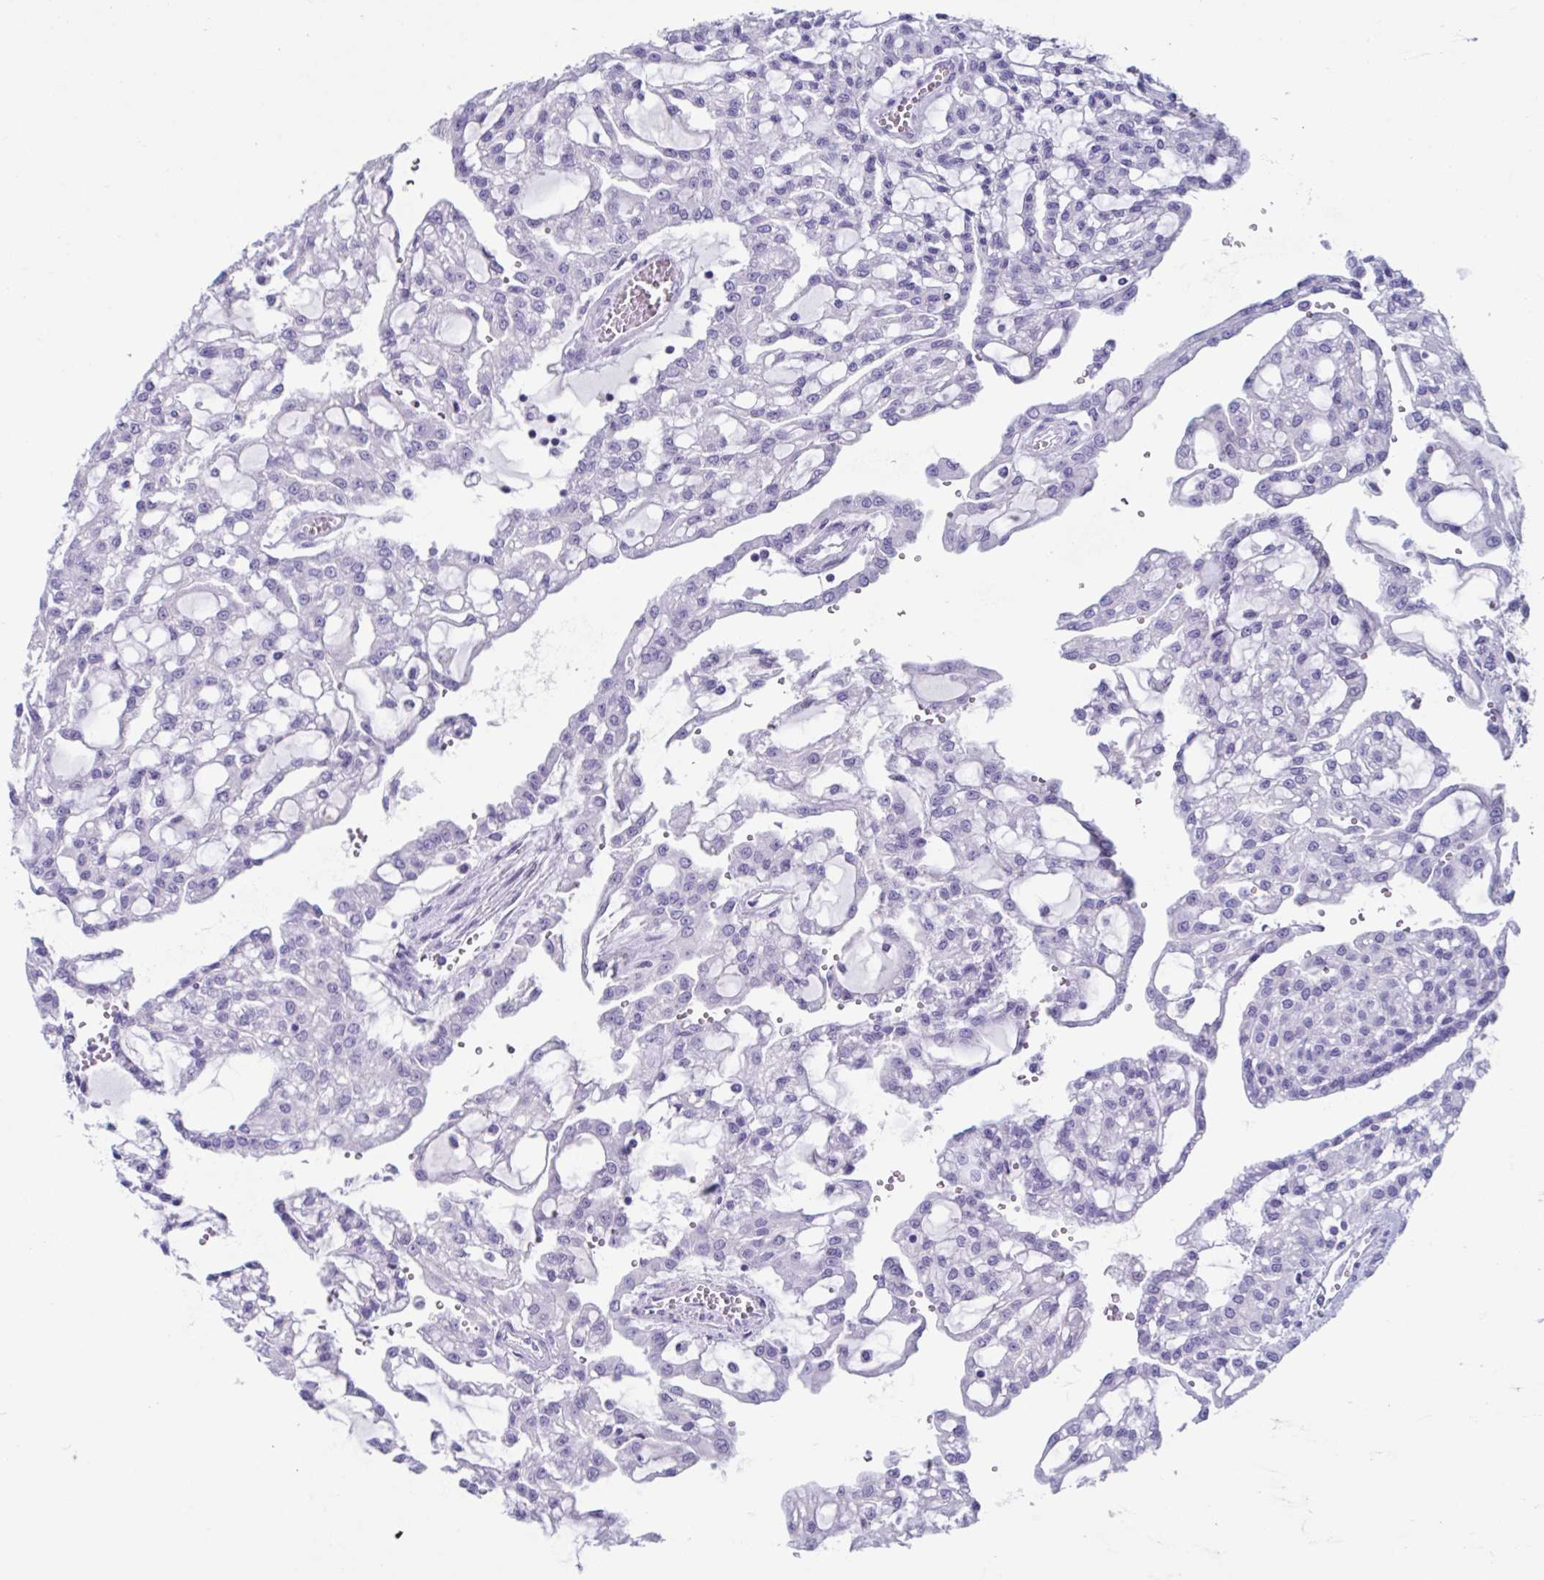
{"staining": {"intensity": "negative", "quantity": "none", "location": "none"}, "tissue": "renal cancer", "cell_type": "Tumor cells", "image_type": "cancer", "snomed": [{"axis": "morphology", "description": "Adenocarcinoma, NOS"}, {"axis": "topography", "description": "Kidney"}], "caption": "This is an IHC photomicrograph of renal adenocarcinoma. There is no expression in tumor cells.", "gene": "USP35", "patient": {"sex": "male", "age": 63}}